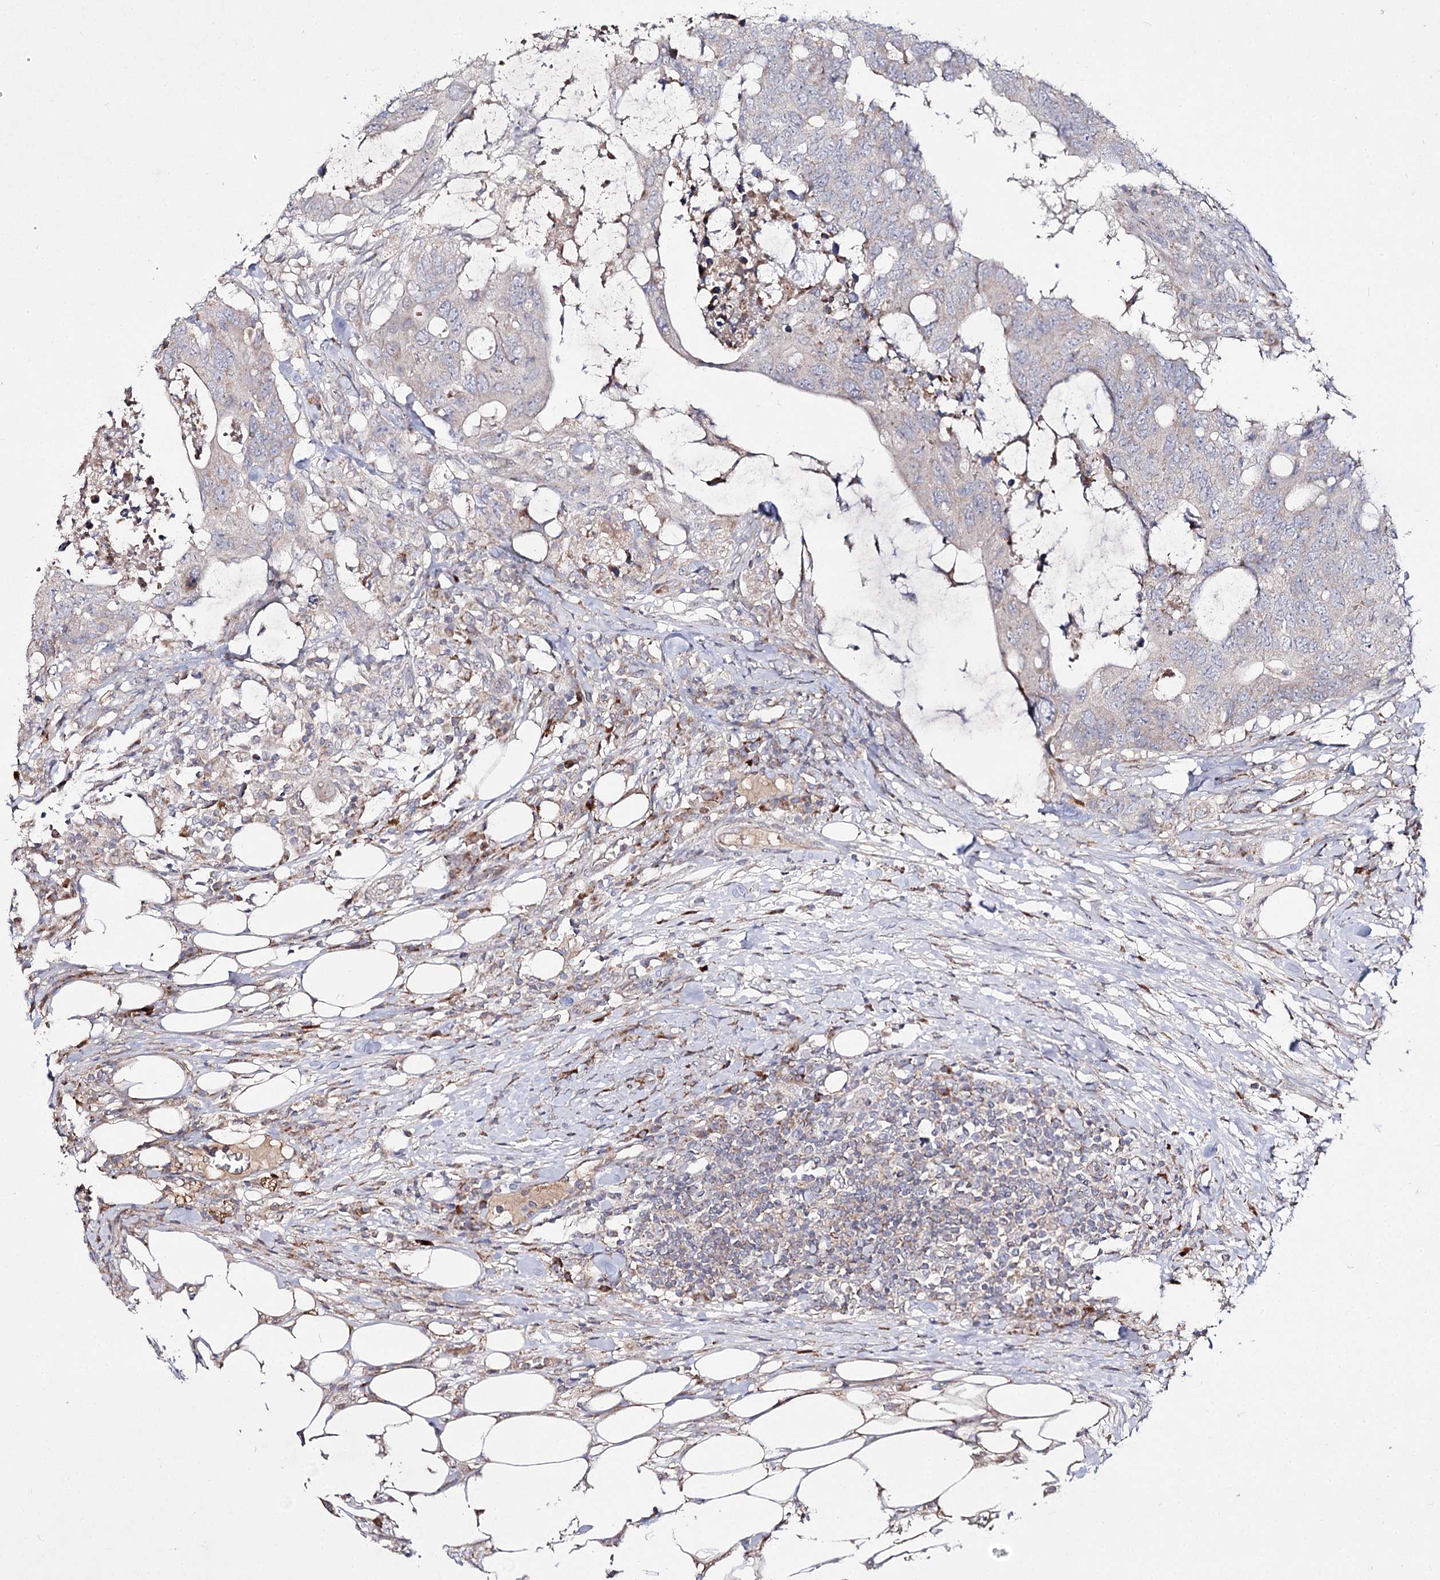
{"staining": {"intensity": "negative", "quantity": "none", "location": "none"}, "tissue": "colorectal cancer", "cell_type": "Tumor cells", "image_type": "cancer", "snomed": [{"axis": "morphology", "description": "Adenocarcinoma, NOS"}, {"axis": "topography", "description": "Colon"}], "caption": "Tumor cells show no significant protein staining in colorectal cancer.", "gene": "C11orf80", "patient": {"sex": "male", "age": 71}}